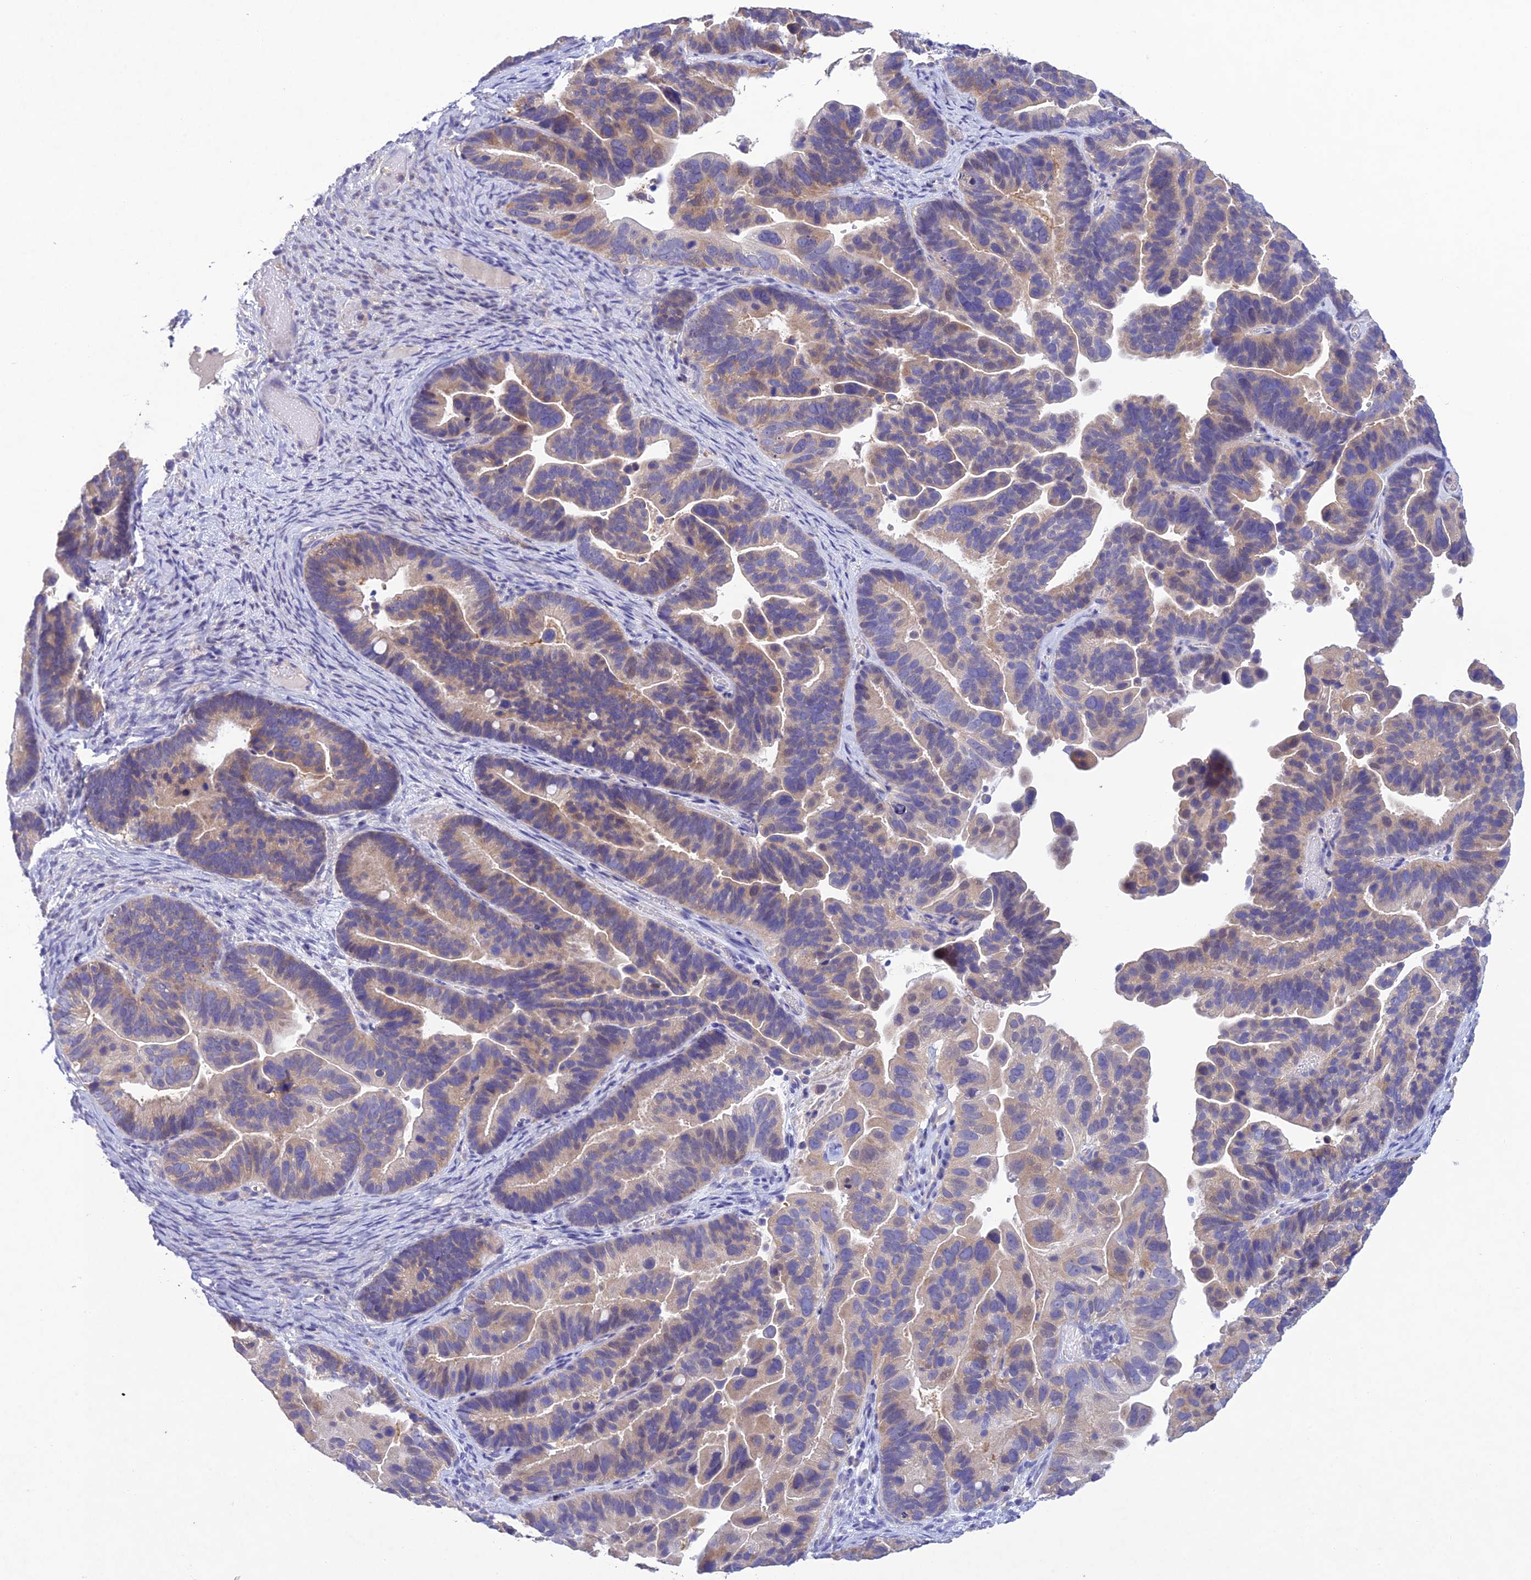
{"staining": {"intensity": "weak", "quantity": "25%-75%", "location": "cytoplasmic/membranous"}, "tissue": "ovarian cancer", "cell_type": "Tumor cells", "image_type": "cancer", "snomed": [{"axis": "morphology", "description": "Cystadenocarcinoma, serous, NOS"}, {"axis": "topography", "description": "Ovary"}], "caption": "The micrograph displays immunohistochemical staining of ovarian cancer. There is weak cytoplasmic/membranous staining is identified in about 25%-75% of tumor cells. The staining was performed using DAB, with brown indicating positive protein expression. Nuclei are stained blue with hematoxylin.", "gene": "SNX24", "patient": {"sex": "female", "age": 56}}